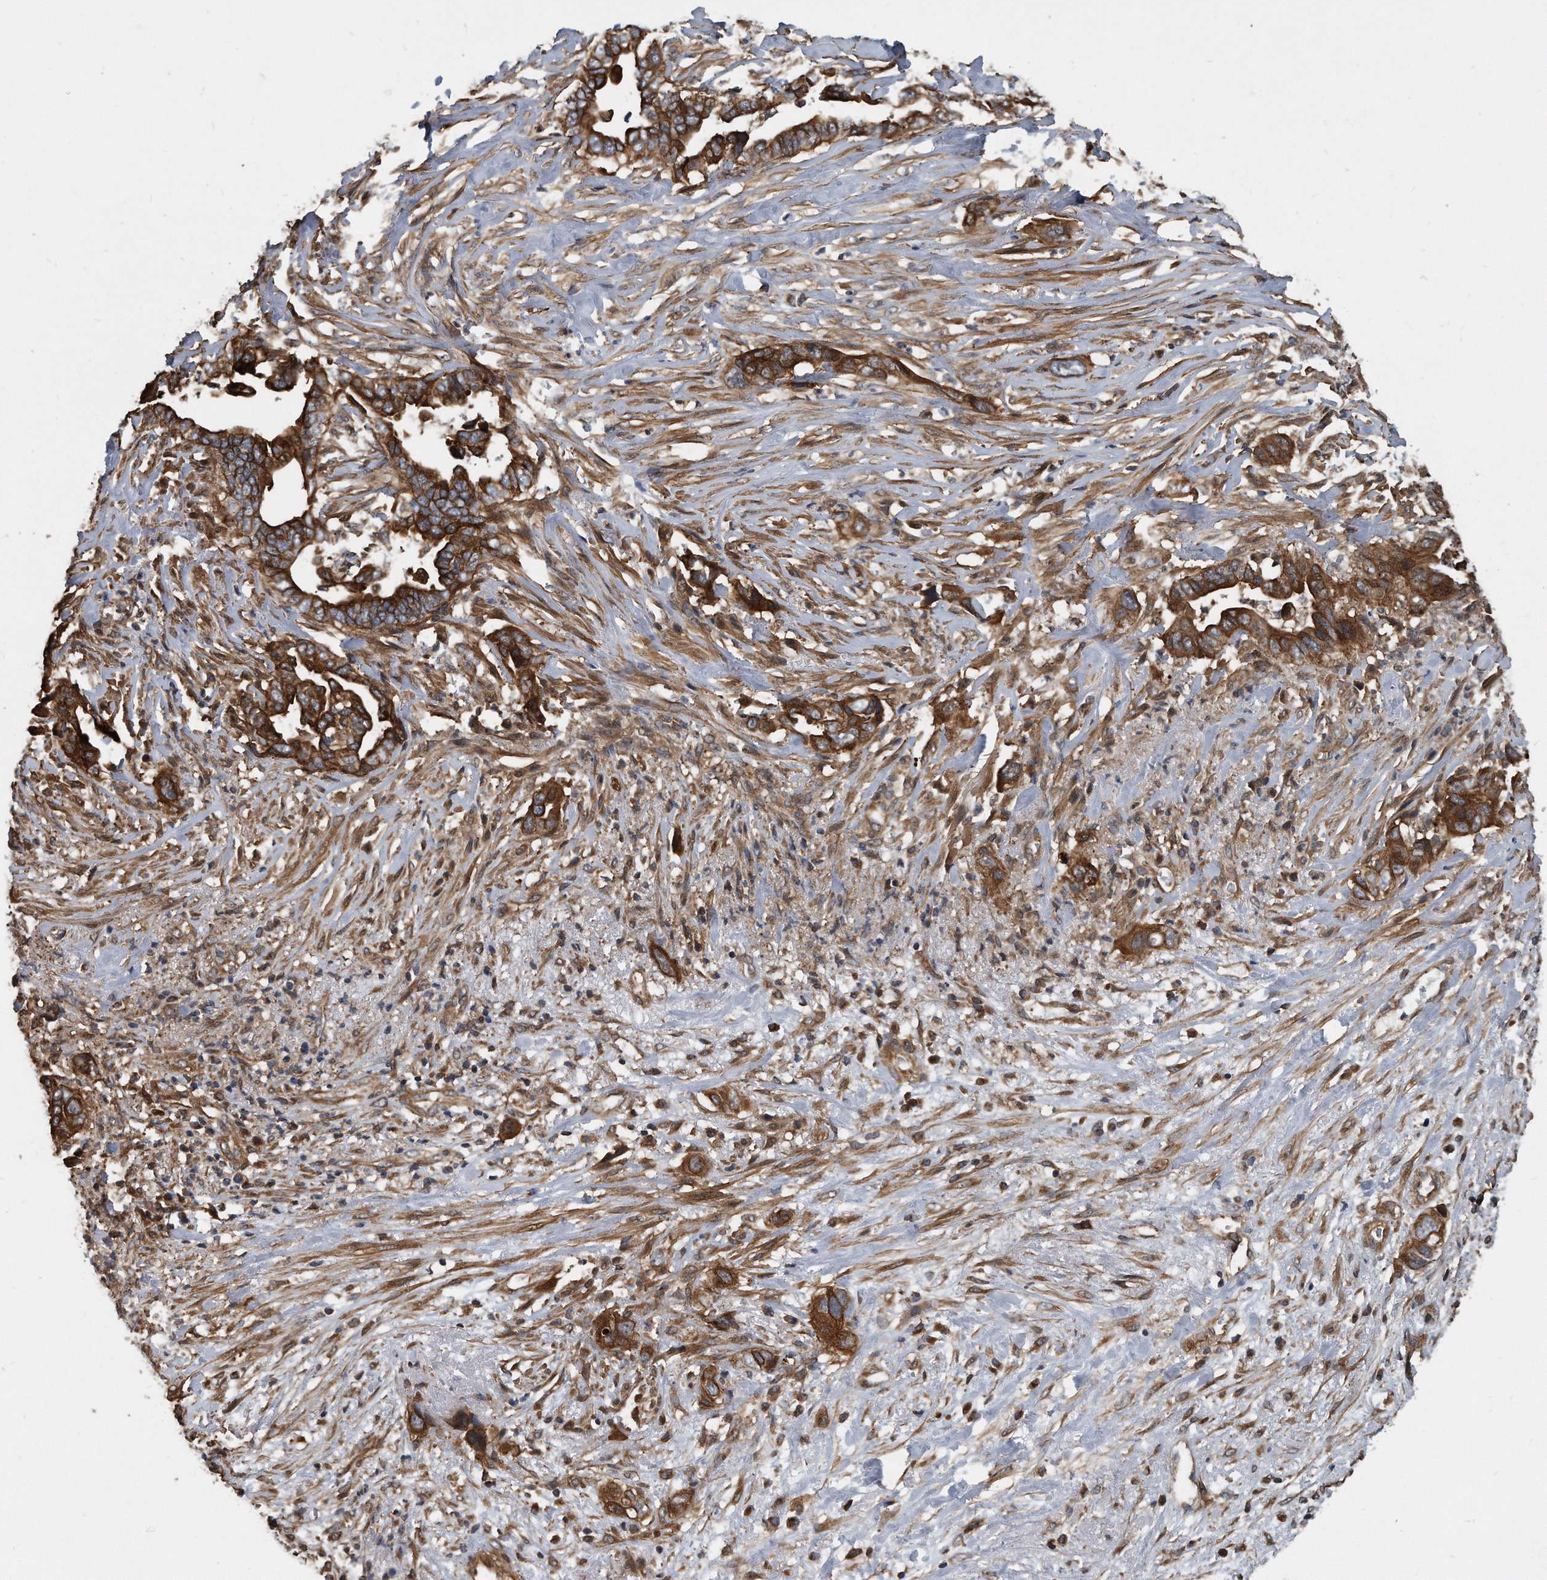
{"staining": {"intensity": "strong", "quantity": ">75%", "location": "cytoplasmic/membranous"}, "tissue": "liver cancer", "cell_type": "Tumor cells", "image_type": "cancer", "snomed": [{"axis": "morphology", "description": "Cholangiocarcinoma"}, {"axis": "topography", "description": "Liver"}], "caption": "Strong cytoplasmic/membranous protein staining is identified in about >75% of tumor cells in liver cholangiocarcinoma.", "gene": "FAM136A", "patient": {"sex": "female", "age": 79}}